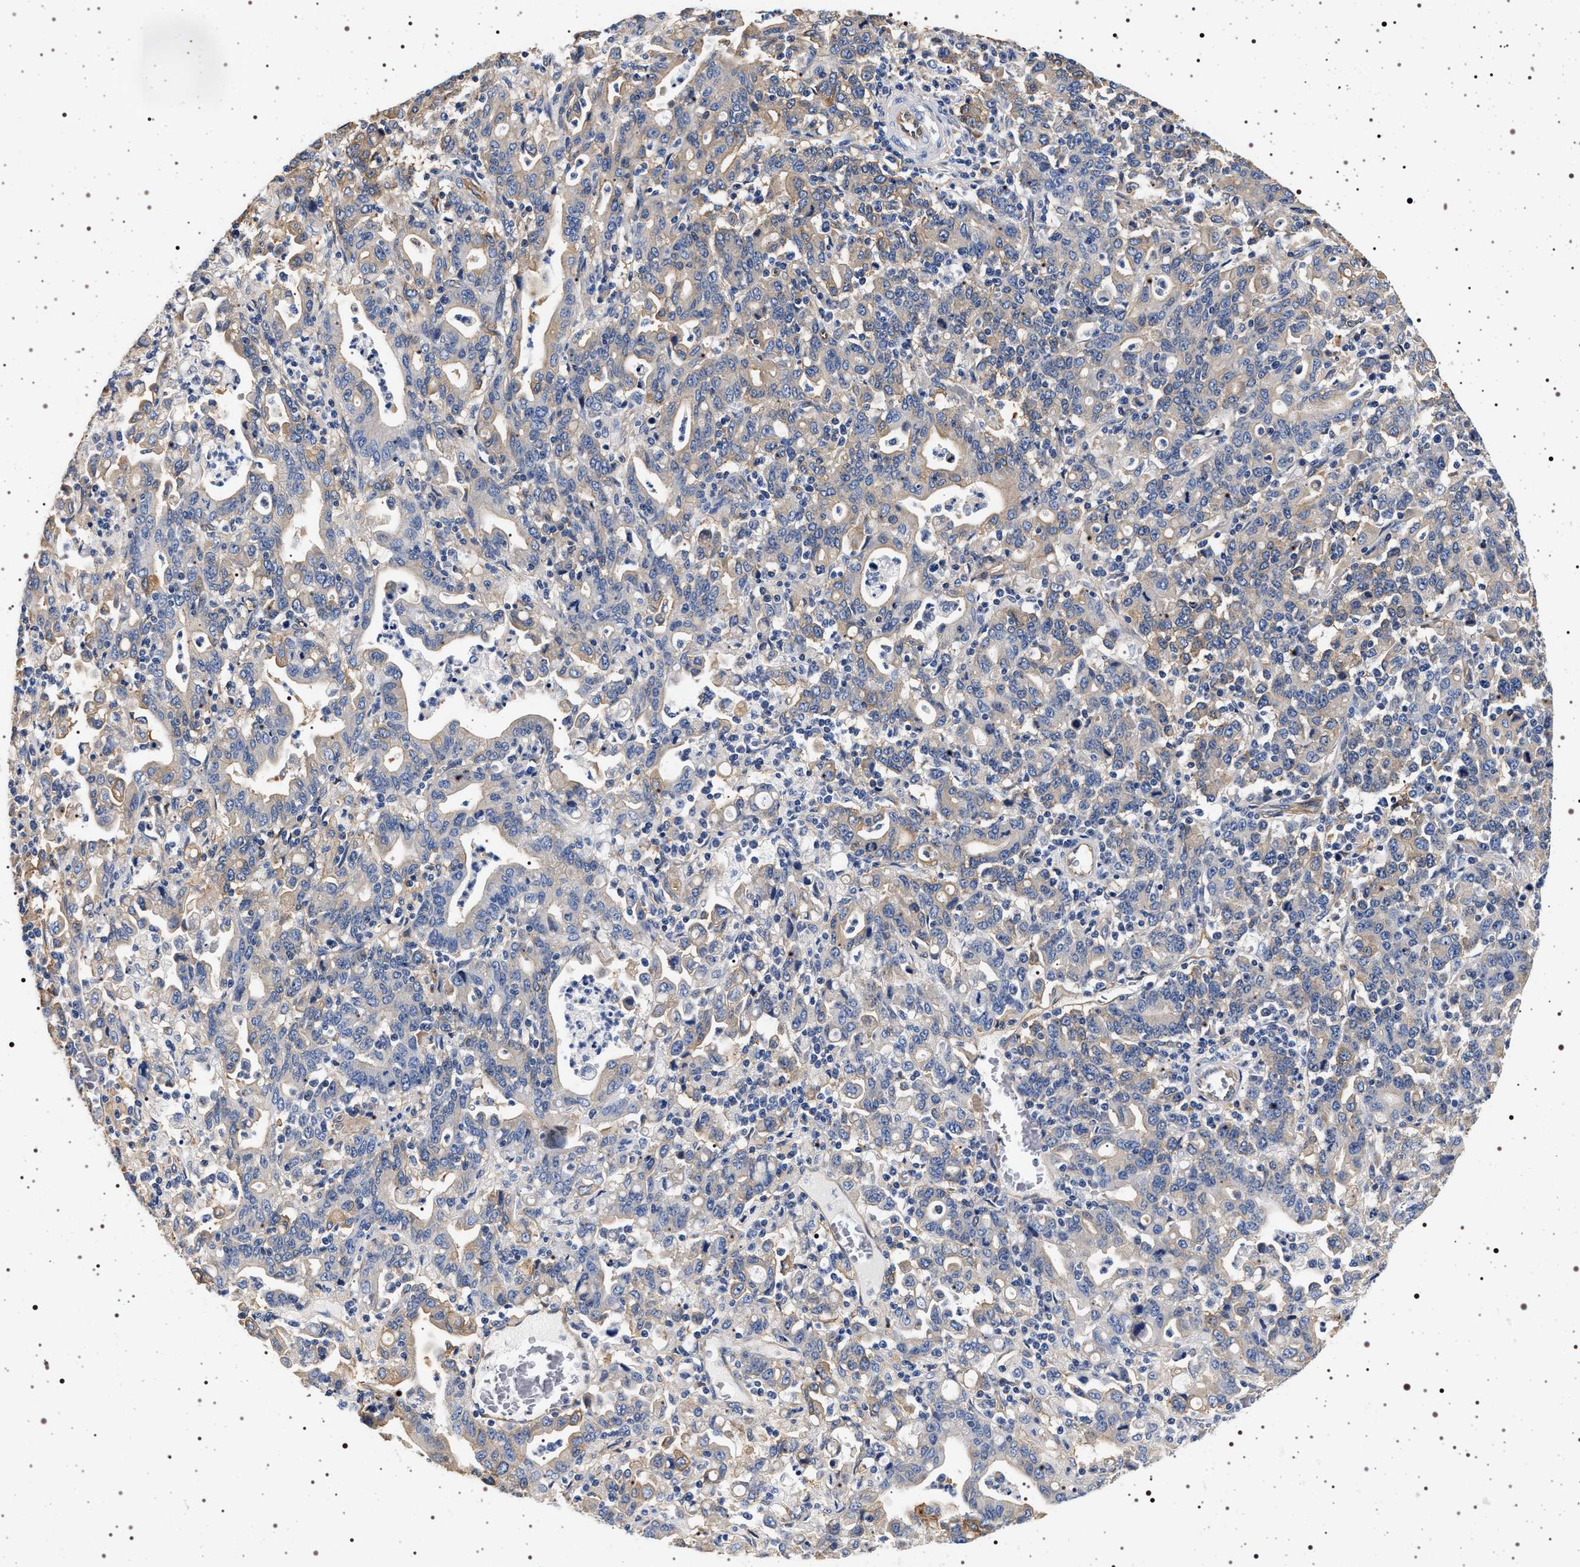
{"staining": {"intensity": "weak", "quantity": "25%-75%", "location": "cytoplasmic/membranous"}, "tissue": "stomach cancer", "cell_type": "Tumor cells", "image_type": "cancer", "snomed": [{"axis": "morphology", "description": "Adenocarcinoma, NOS"}, {"axis": "topography", "description": "Stomach, upper"}], "caption": "Stomach cancer tissue shows weak cytoplasmic/membranous staining in approximately 25%-75% of tumor cells (Brightfield microscopy of DAB IHC at high magnification).", "gene": "HSD17B1", "patient": {"sex": "male", "age": 69}}